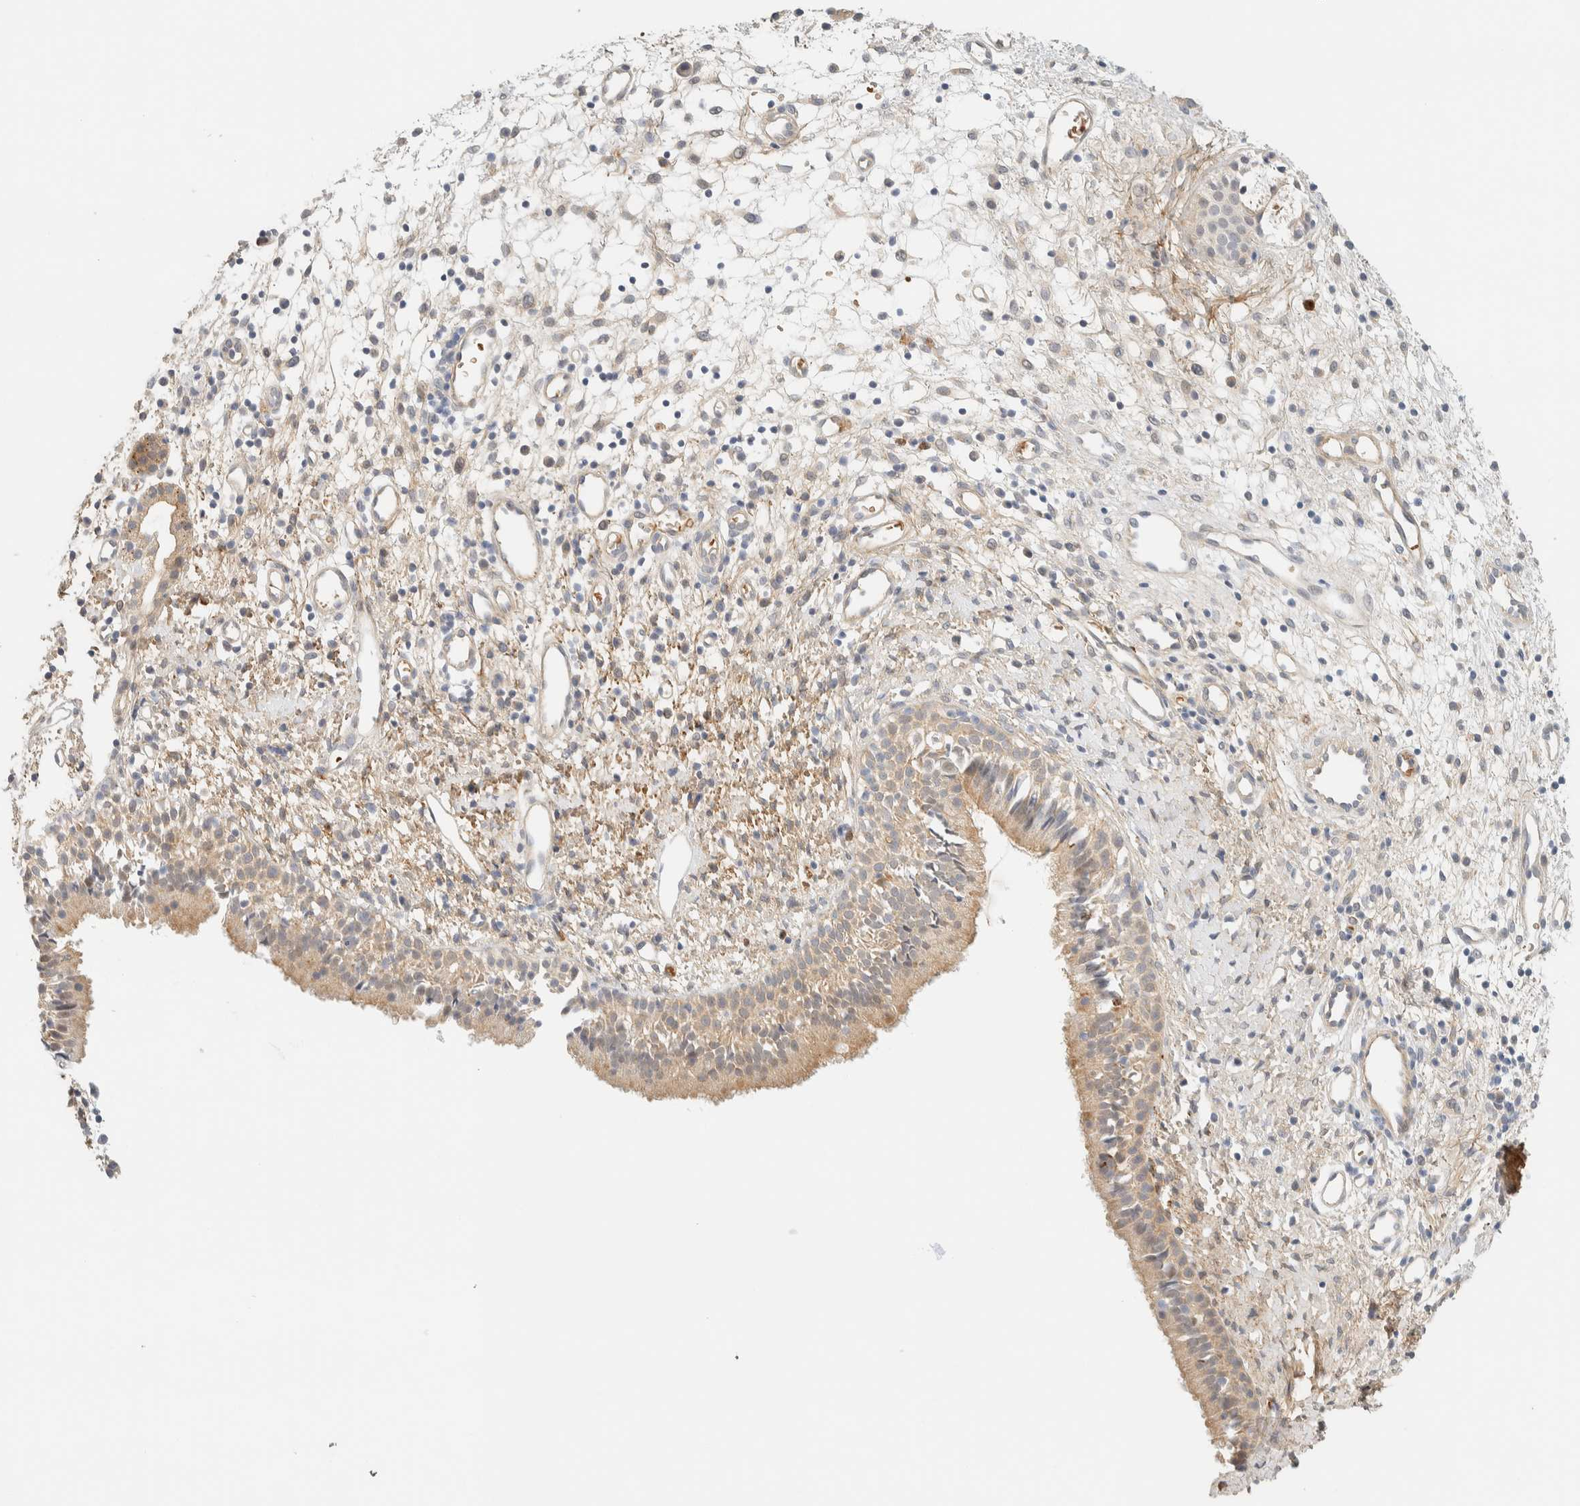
{"staining": {"intensity": "weak", "quantity": ">75%", "location": "cytoplasmic/membranous"}, "tissue": "nasopharynx", "cell_type": "Respiratory epithelial cells", "image_type": "normal", "snomed": [{"axis": "morphology", "description": "Normal tissue, NOS"}, {"axis": "topography", "description": "Nasopharynx"}], "caption": "A brown stain highlights weak cytoplasmic/membranous staining of a protein in respiratory epithelial cells of normal human nasopharynx. Nuclei are stained in blue.", "gene": "TNK1", "patient": {"sex": "male", "age": 22}}